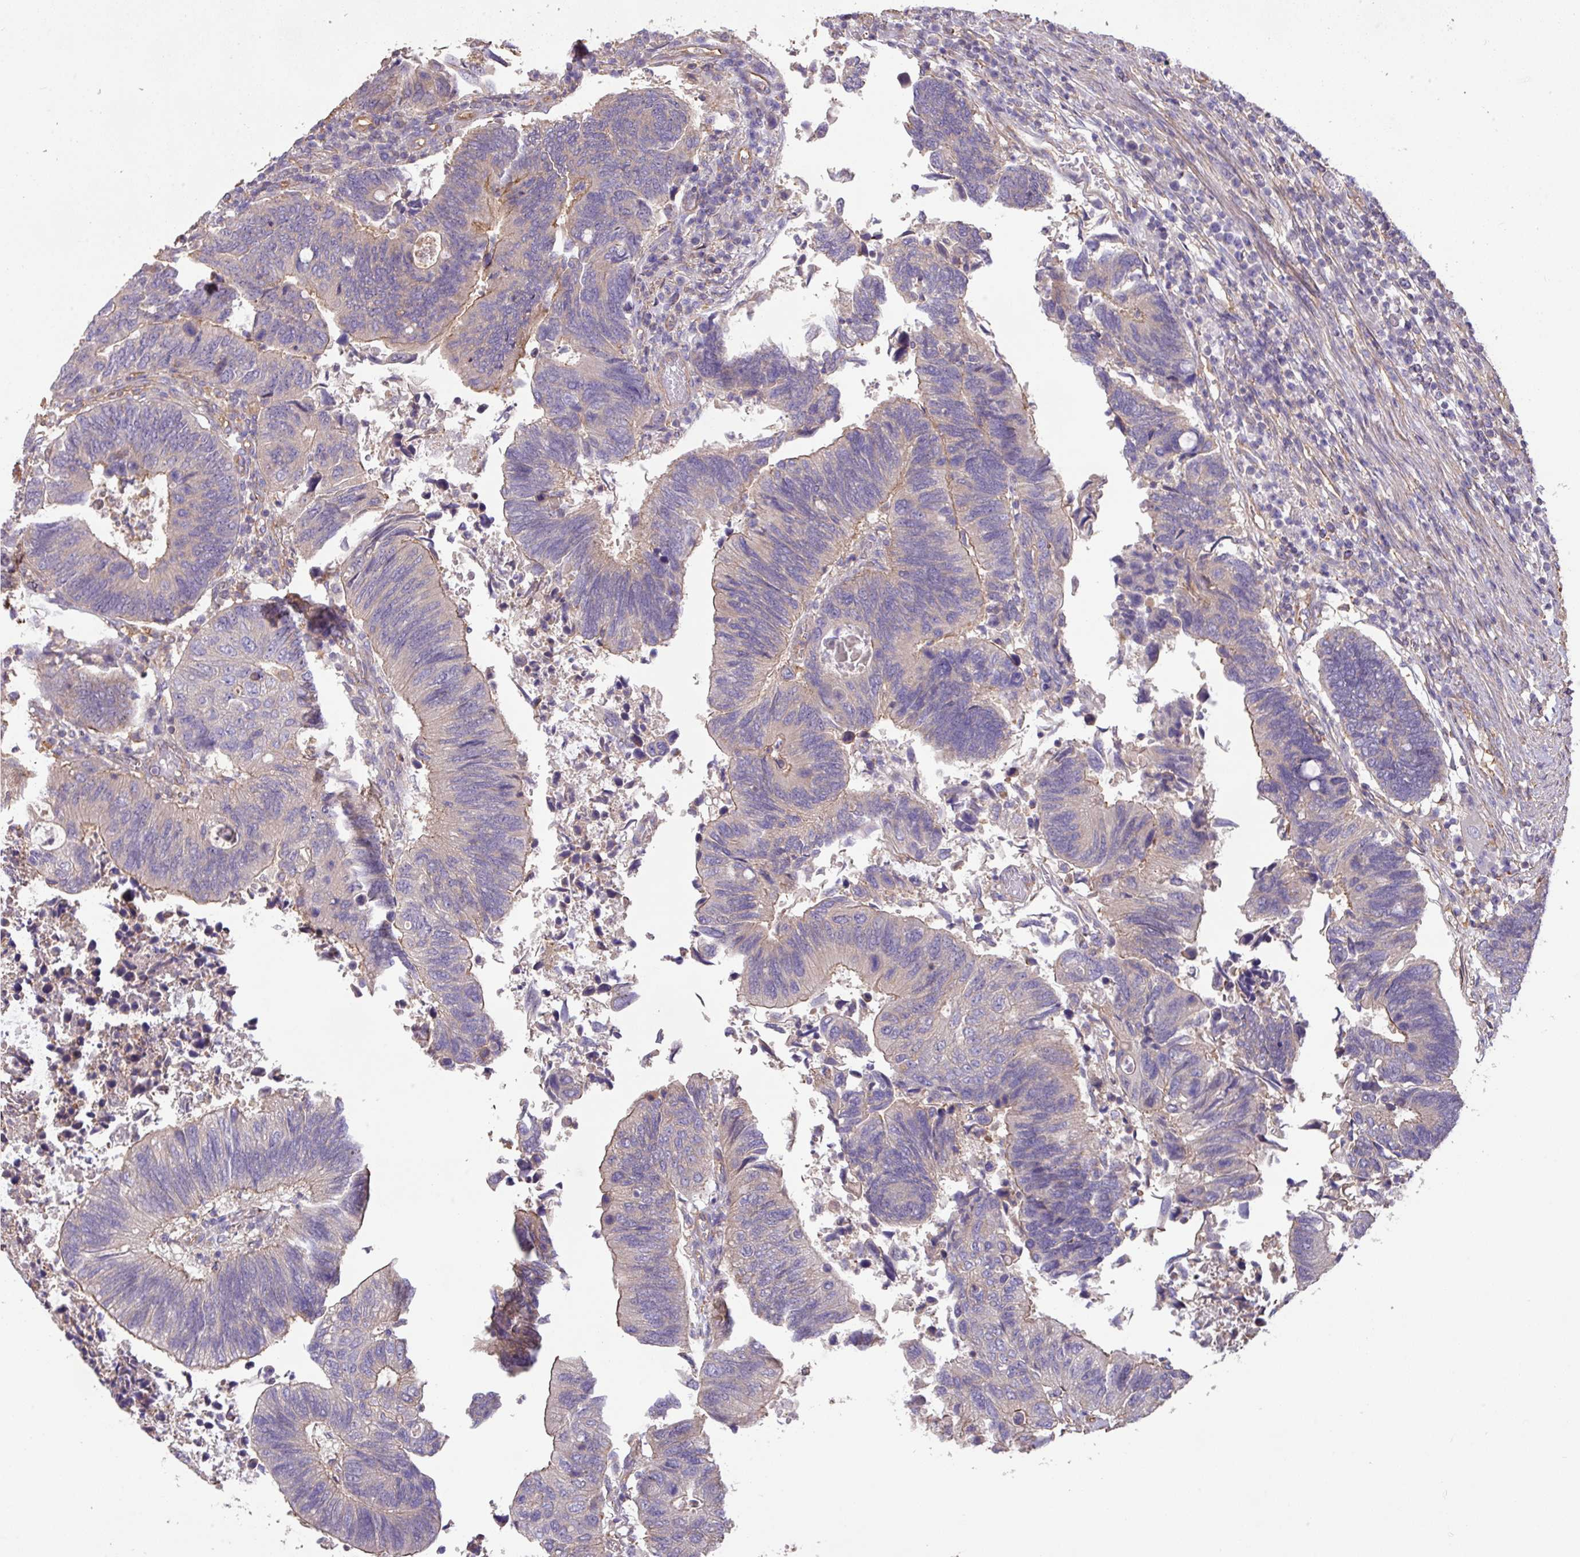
{"staining": {"intensity": "moderate", "quantity": "<25%", "location": "cytoplasmic/membranous"}, "tissue": "colorectal cancer", "cell_type": "Tumor cells", "image_type": "cancer", "snomed": [{"axis": "morphology", "description": "Adenocarcinoma, NOS"}, {"axis": "topography", "description": "Colon"}], "caption": "Human colorectal cancer (adenocarcinoma) stained with a protein marker reveals moderate staining in tumor cells.", "gene": "CALML4", "patient": {"sex": "male", "age": 87}}